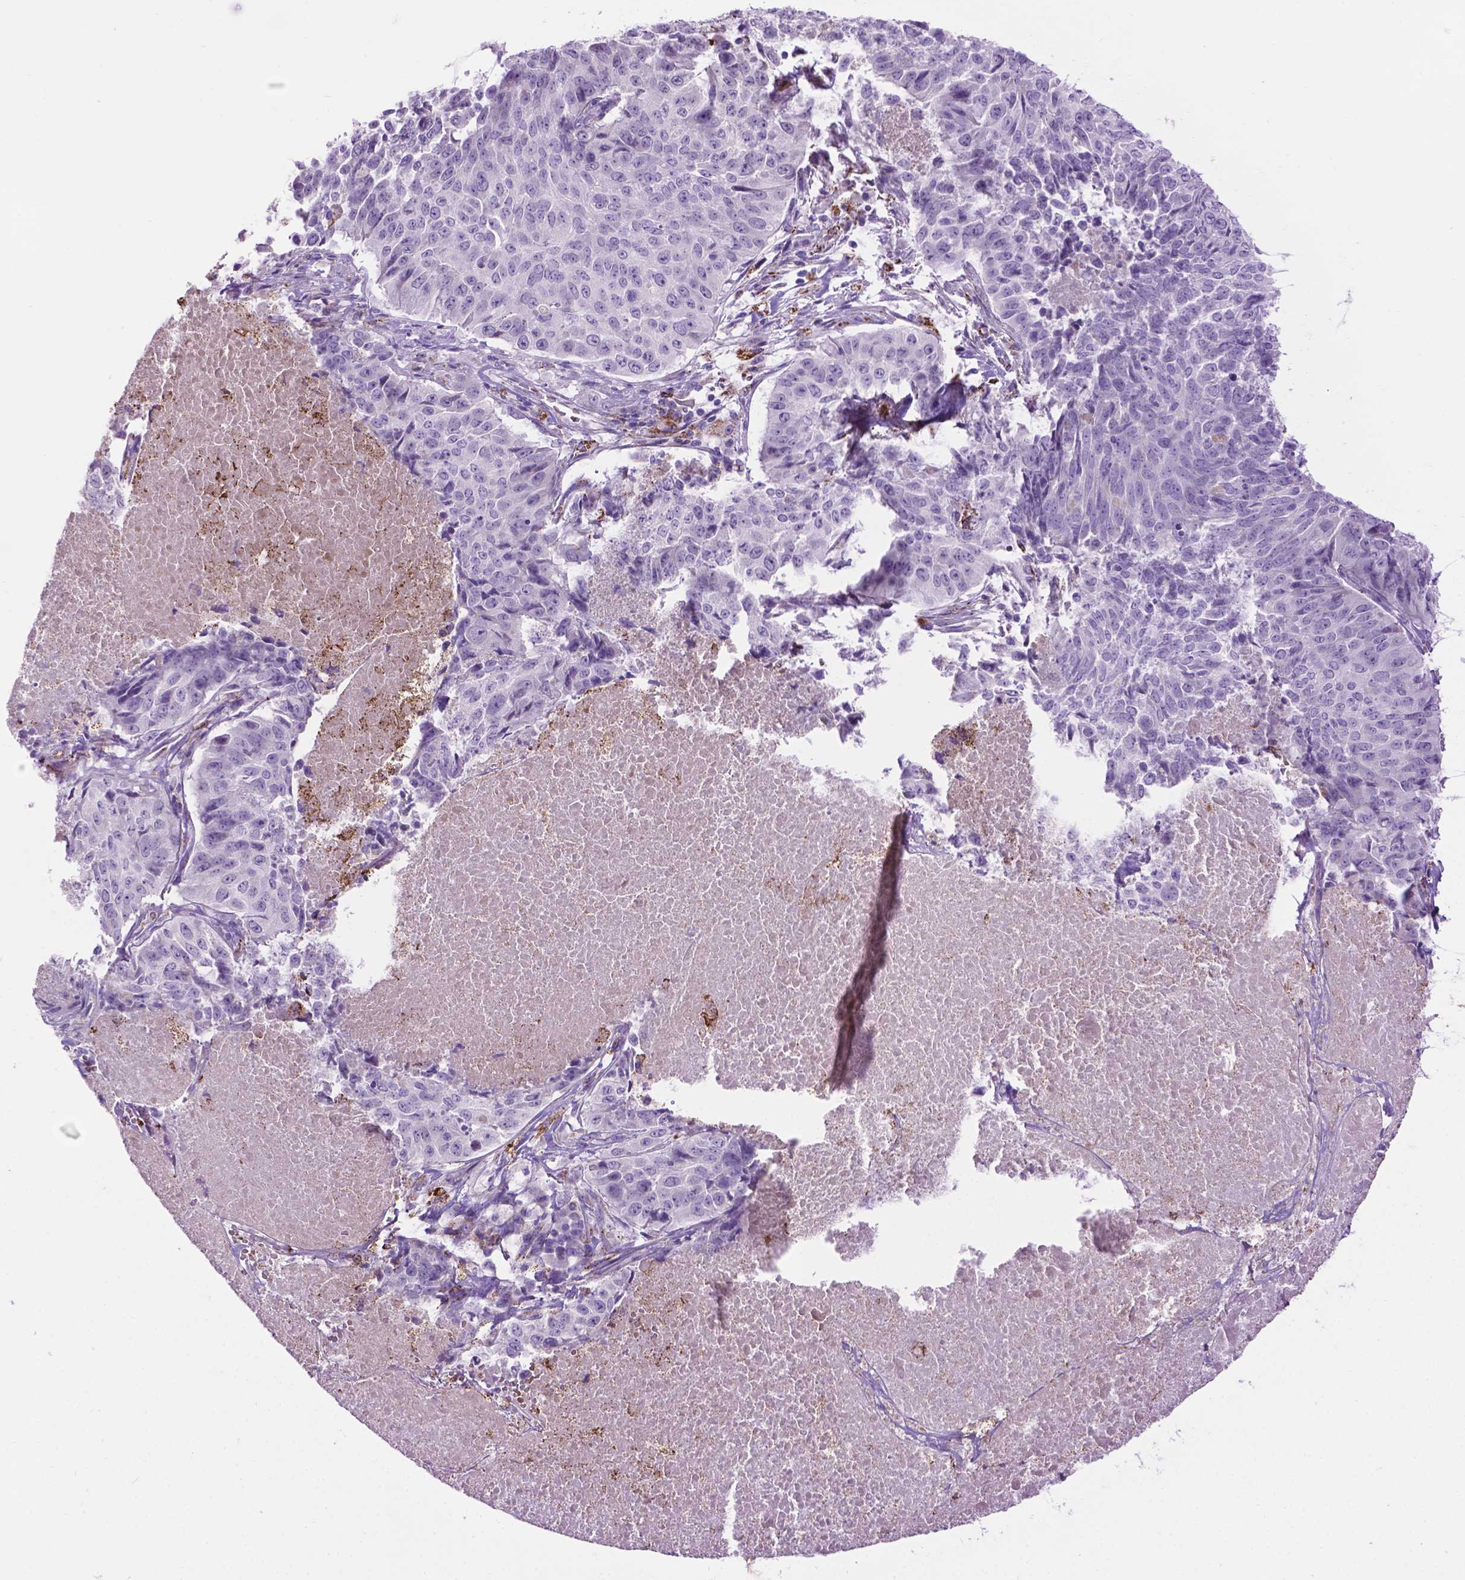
{"staining": {"intensity": "negative", "quantity": "none", "location": "none"}, "tissue": "lung cancer", "cell_type": "Tumor cells", "image_type": "cancer", "snomed": [{"axis": "morphology", "description": "Normal tissue, NOS"}, {"axis": "morphology", "description": "Squamous cell carcinoma, NOS"}, {"axis": "topography", "description": "Bronchus"}, {"axis": "topography", "description": "Lung"}], "caption": "An image of human lung squamous cell carcinoma is negative for staining in tumor cells.", "gene": "TMEM132E", "patient": {"sex": "male", "age": 64}}